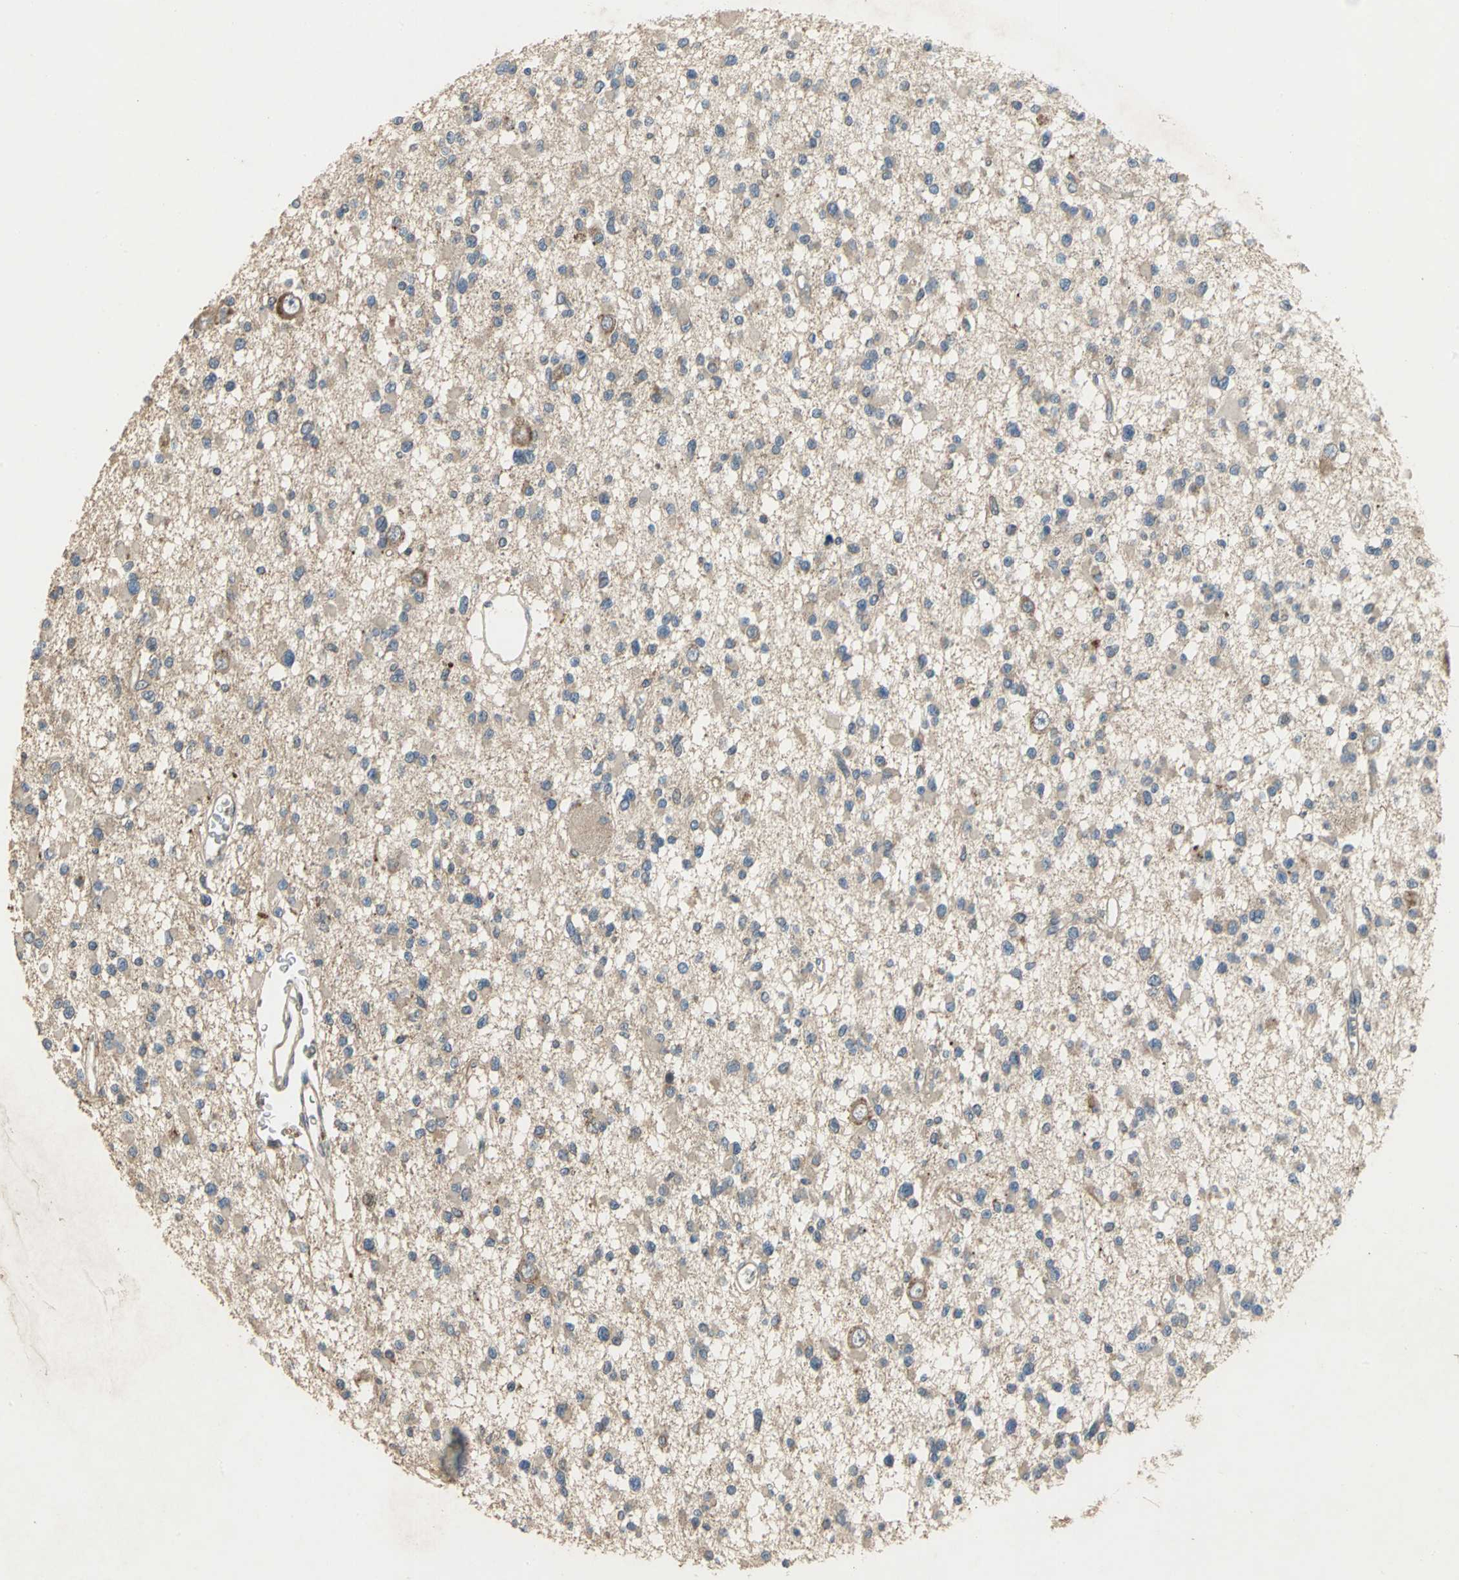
{"staining": {"intensity": "weak", "quantity": ">75%", "location": "cytoplasmic/membranous"}, "tissue": "glioma", "cell_type": "Tumor cells", "image_type": "cancer", "snomed": [{"axis": "morphology", "description": "Glioma, malignant, Low grade"}, {"axis": "topography", "description": "Brain"}], "caption": "This histopathology image exhibits low-grade glioma (malignant) stained with IHC to label a protein in brown. The cytoplasmic/membranous of tumor cells show weak positivity for the protein. Nuclei are counter-stained blue.", "gene": "MET", "patient": {"sex": "female", "age": 22}}